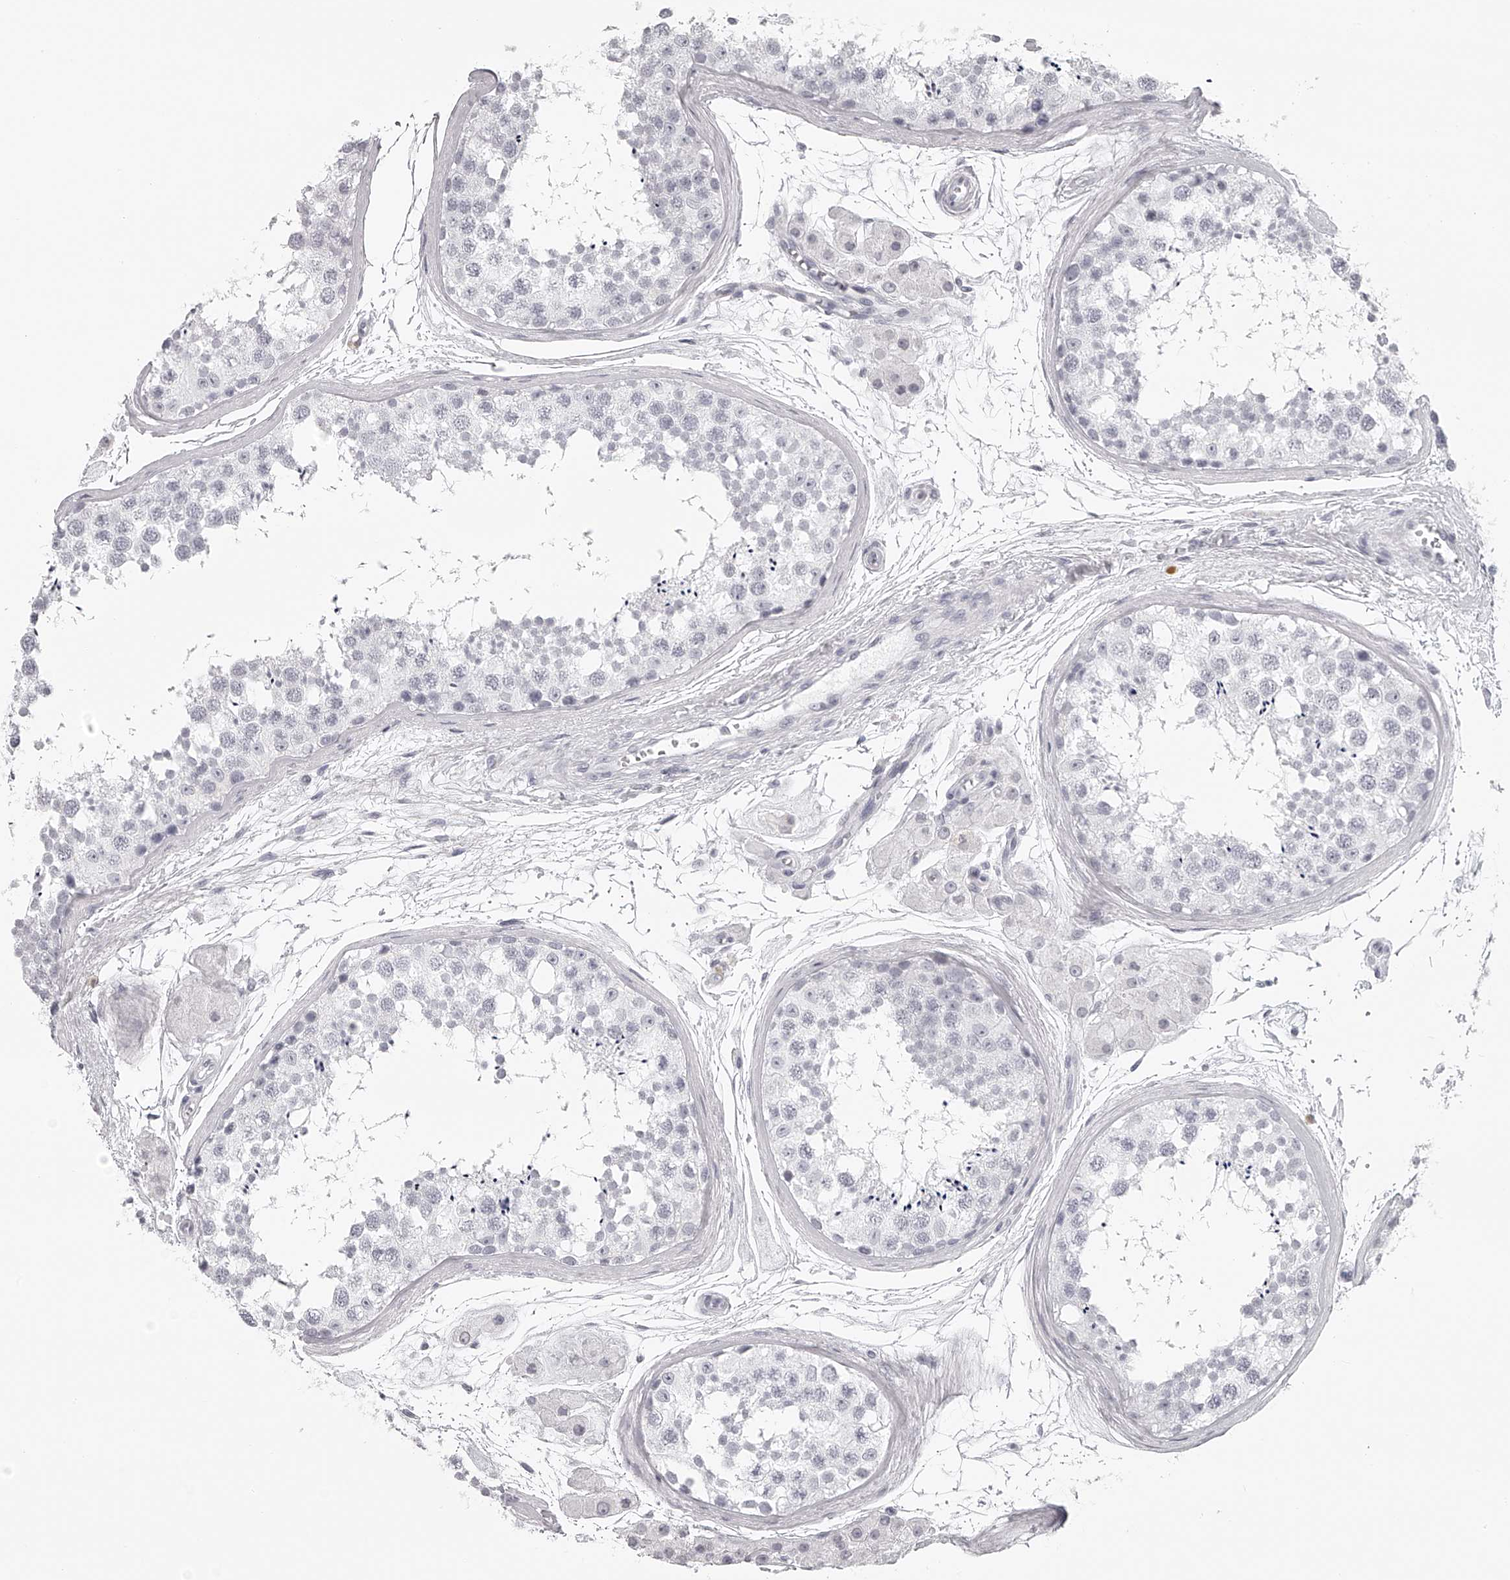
{"staining": {"intensity": "negative", "quantity": "none", "location": "none"}, "tissue": "testis", "cell_type": "Cells in seminiferous ducts", "image_type": "normal", "snomed": [{"axis": "morphology", "description": "Normal tissue, NOS"}, {"axis": "topography", "description": "Testis"}], "caption": "DAB immunohistochemical staining of normal testis shows no significant staining in cells in seminiferous ducts. (DAB IHC with hematoxylin counter stain).", "gene": "SEC11C", "patient": {"sex": "male", "age": 56}}